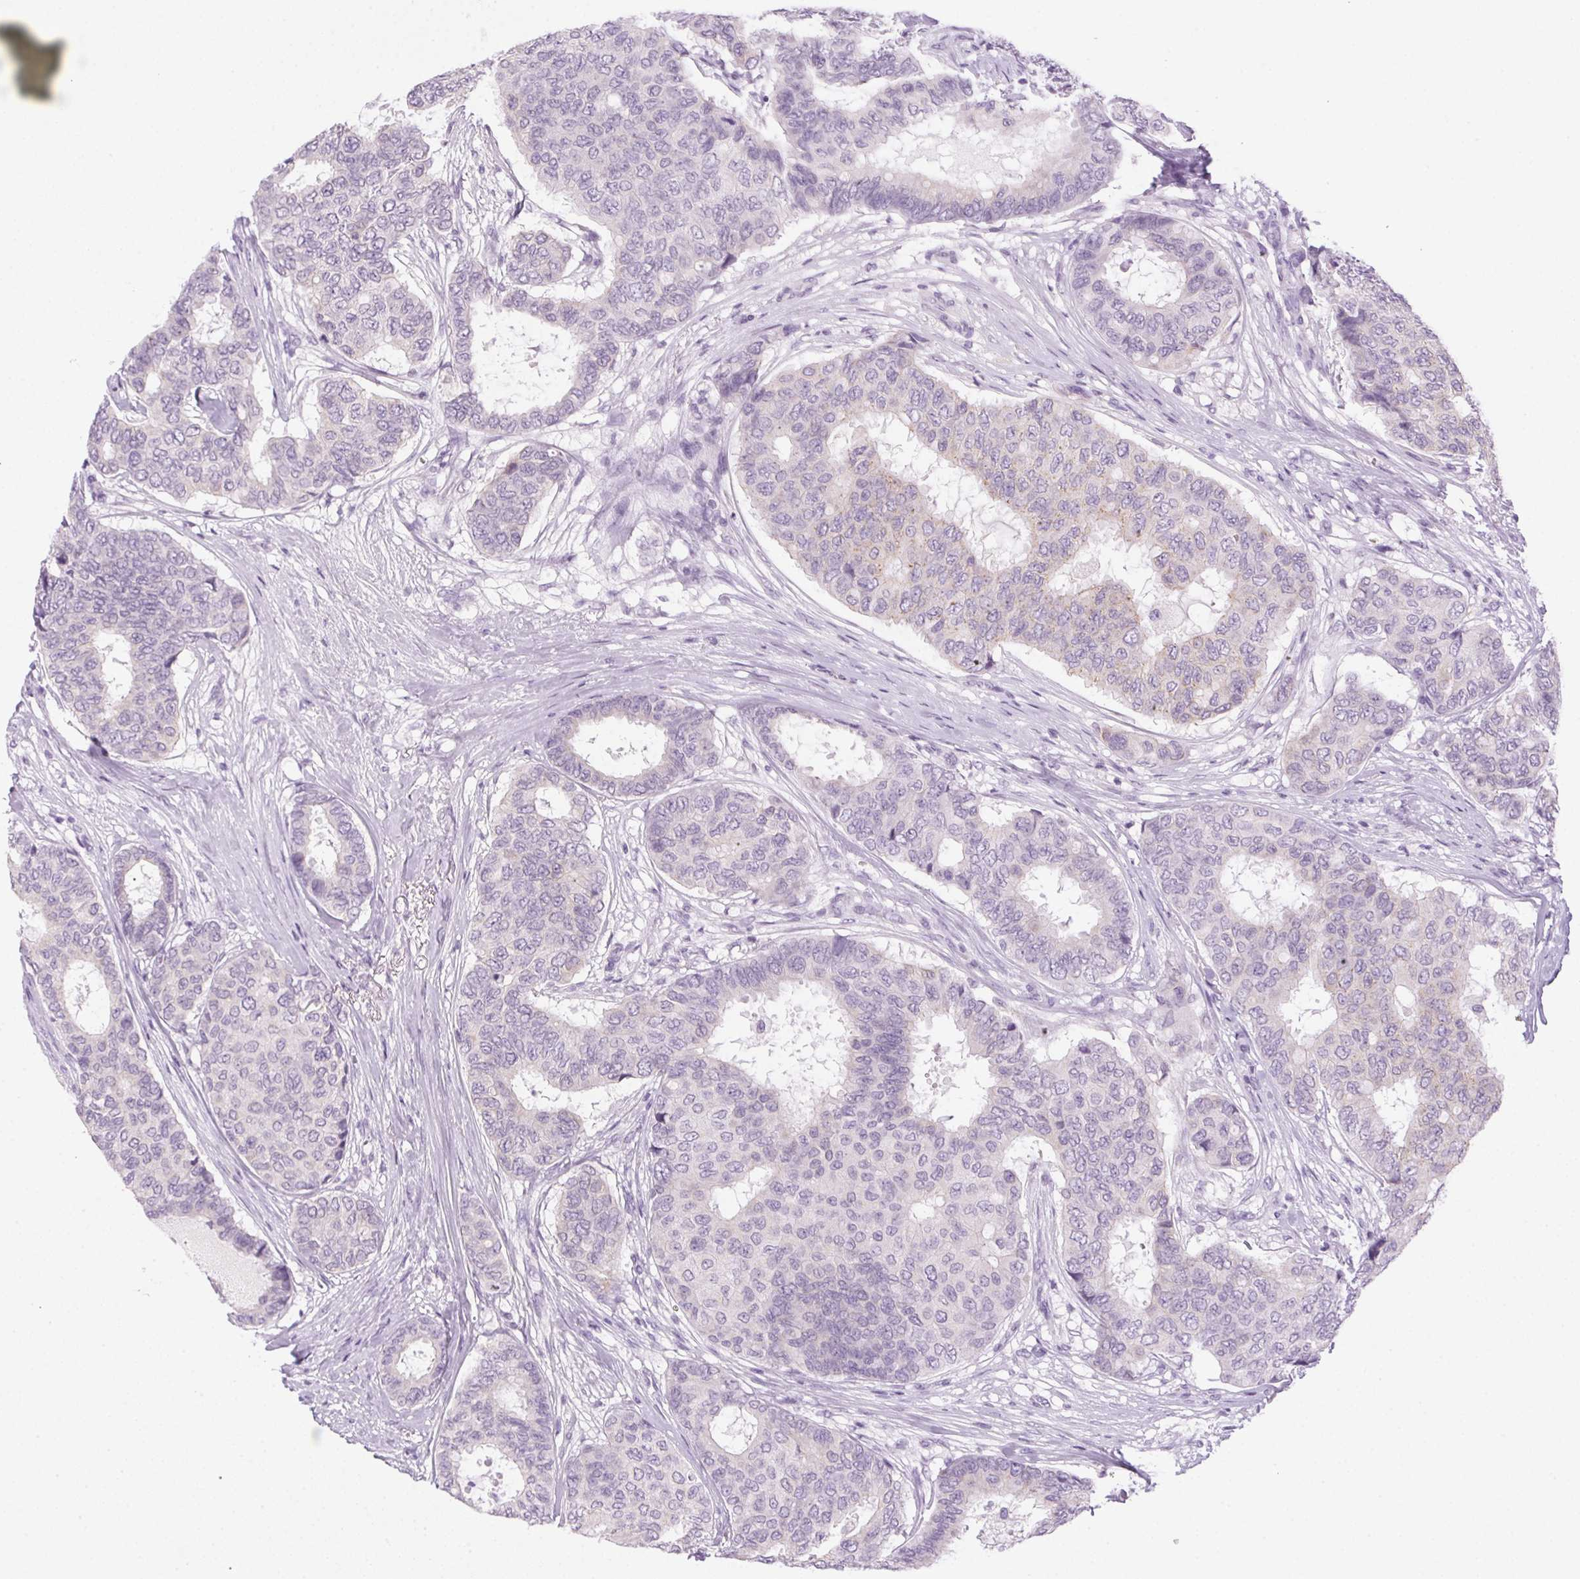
{"staining": {"intensity": "negative", "quantity": "none", "location": "none"}, "tissue": "breast cancer", "cell_type": "Tumor cells", "image_type": "cancer", "snomed": [{"axis": "morphology", "description": "Duct carcinoma"}, {"axis": "topography", "description": "Breast"}], "caption": "Breast cancer (infiltrating ductal carcinoma) was stained to show a protein in brown. There is no significant expression in tumor cells. (Stains: DAB immunohistochemistry with hematoxylin counter stain, Microscopy: brightfield microscopy at high magnification).", "gene": "POPDC2", "patient": {"sex": "female", "age": 75}}